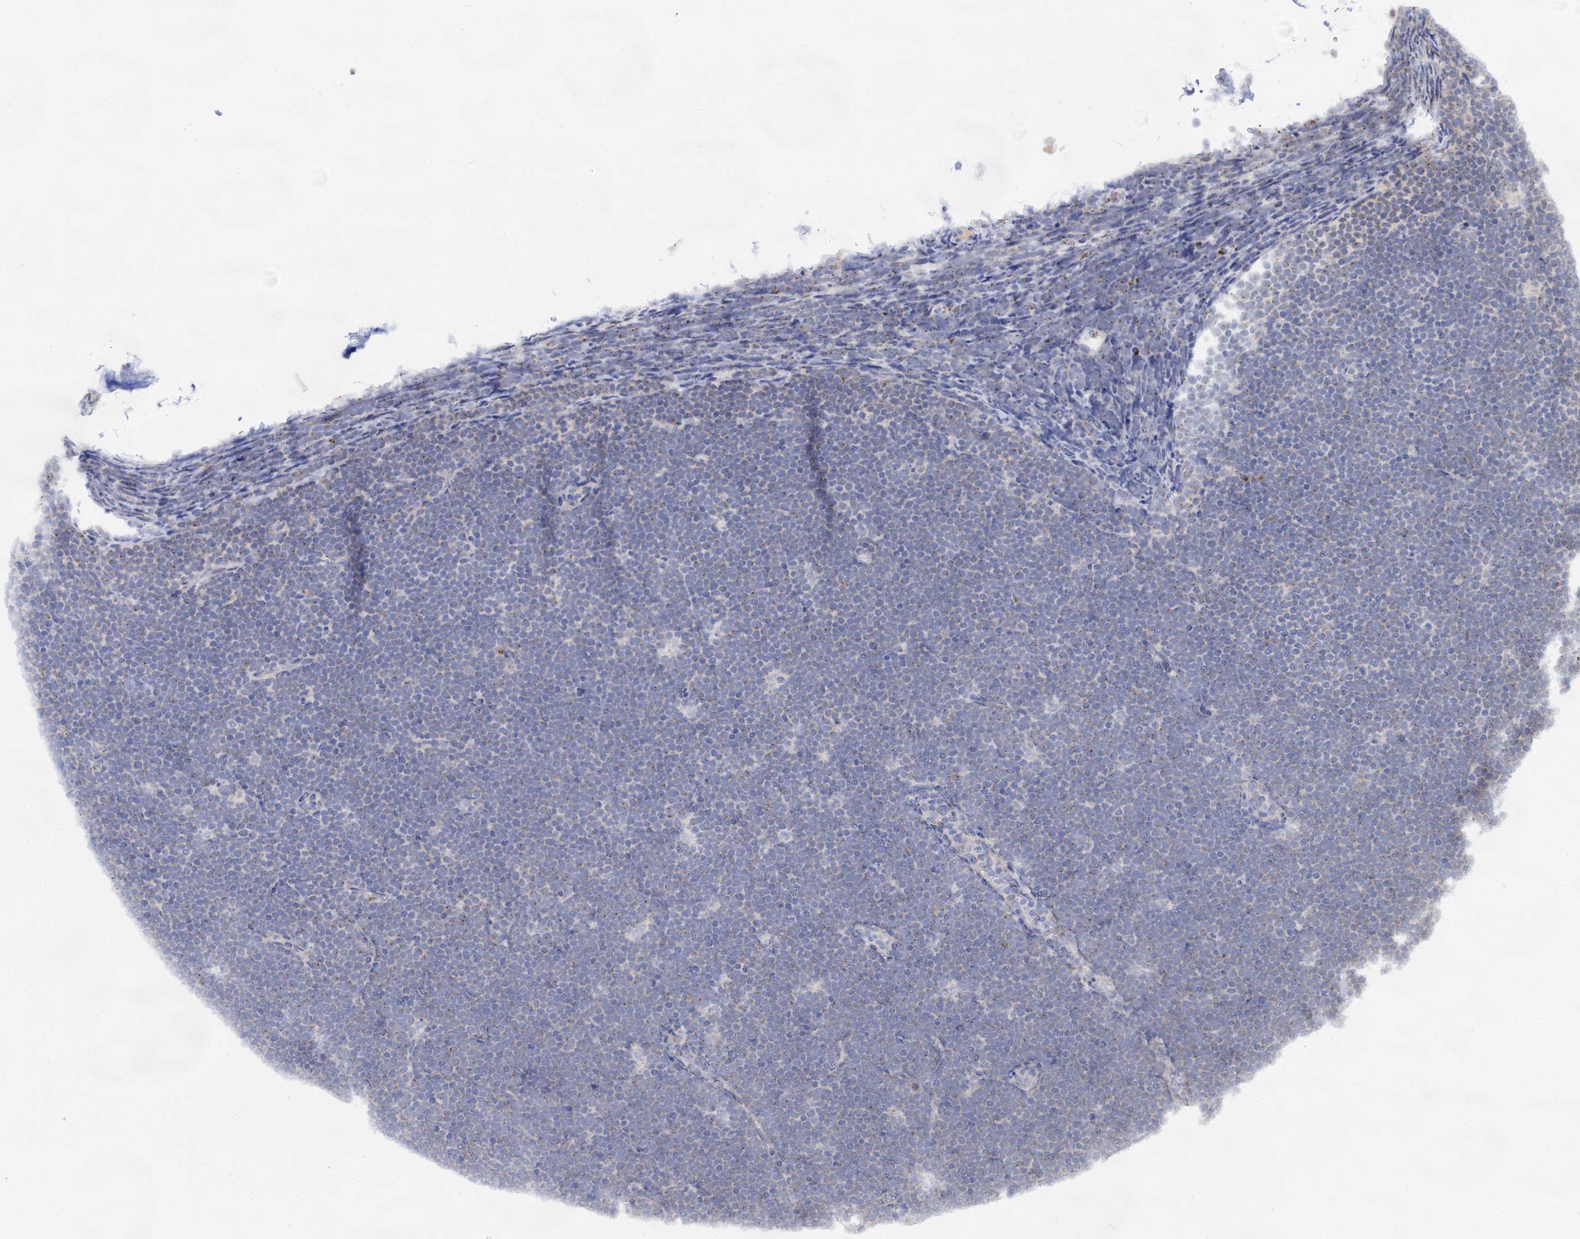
{"staining": {"intensity": "negative", "quantity": "none", "location": "none"}, "tissue": "lymphoma", "cell_type": "Tumor cells", "image_type": "cancer", "snomed": [{"axis": "morphology", "description": "Malignant lymphoma, non-Hodgkin's type, High grade"}, {"axis": "topography", "description": "Lymph node"}], "caption": "Immunohistochemistry (IHC) of lymphoma shows no positivity in tumor cells.", "gene": "ARFIP2", "patient": {"sex": "male", "age": 13}}